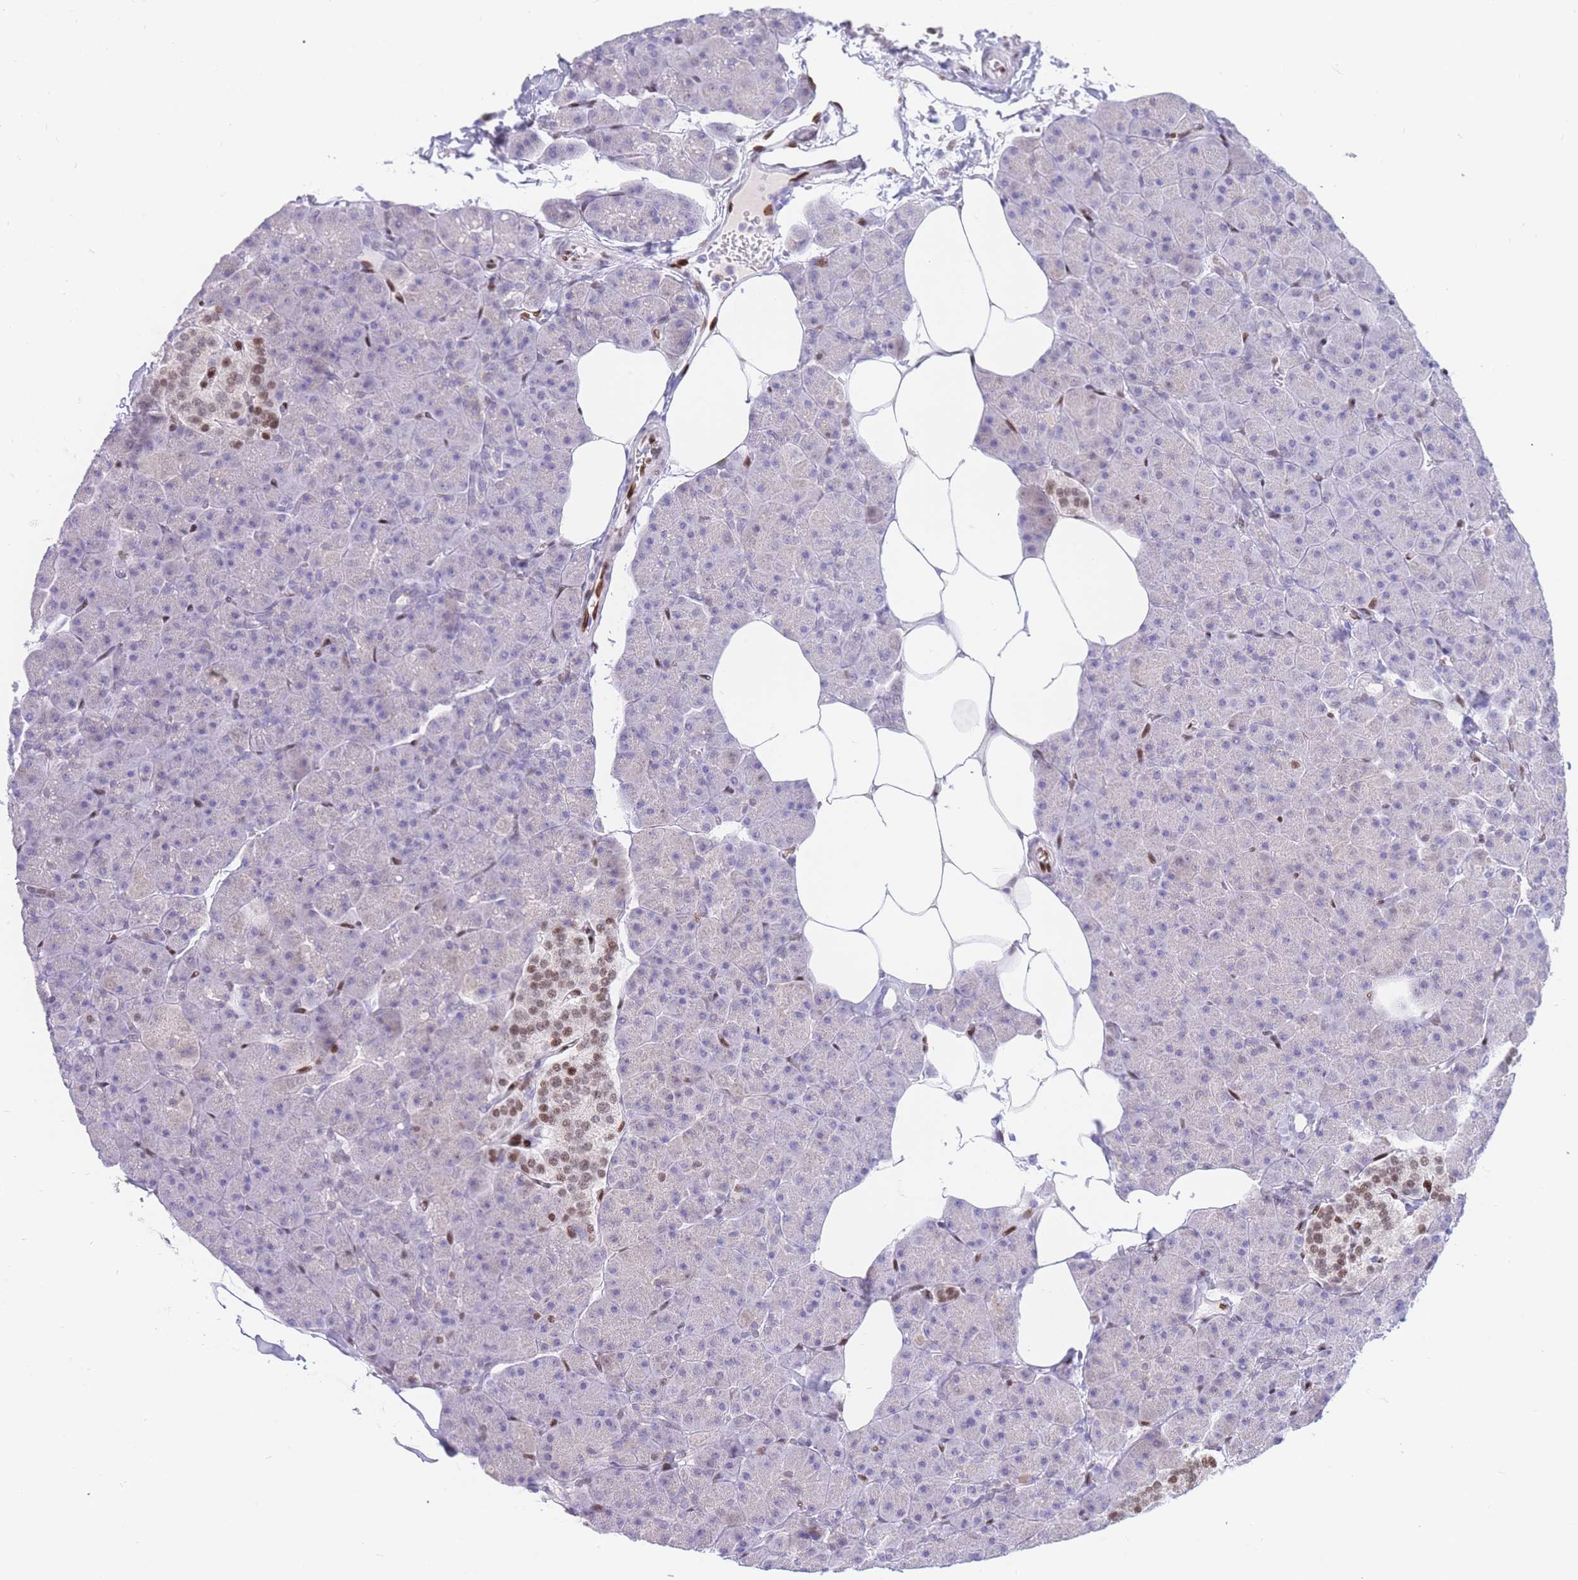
{"staining": {"intensity": "negative", "quantity": "none", "location": "none"}, "tissue": "pancreas", "cell_type": "Exocrine glandular cells", "image_type": "normal", "snomed": [{"axis": "morphology", "description": "Normal tissue, NOS"}, {"axis": "topography", "description": "Pancreas"}], "caption": "The immunohistochemistry (IHC) photomicrograph has no significant expression in exocrine glandular cells of pancreas.", "gene": "PSMB5", "patient": {"sex": "male", "age": 35}}